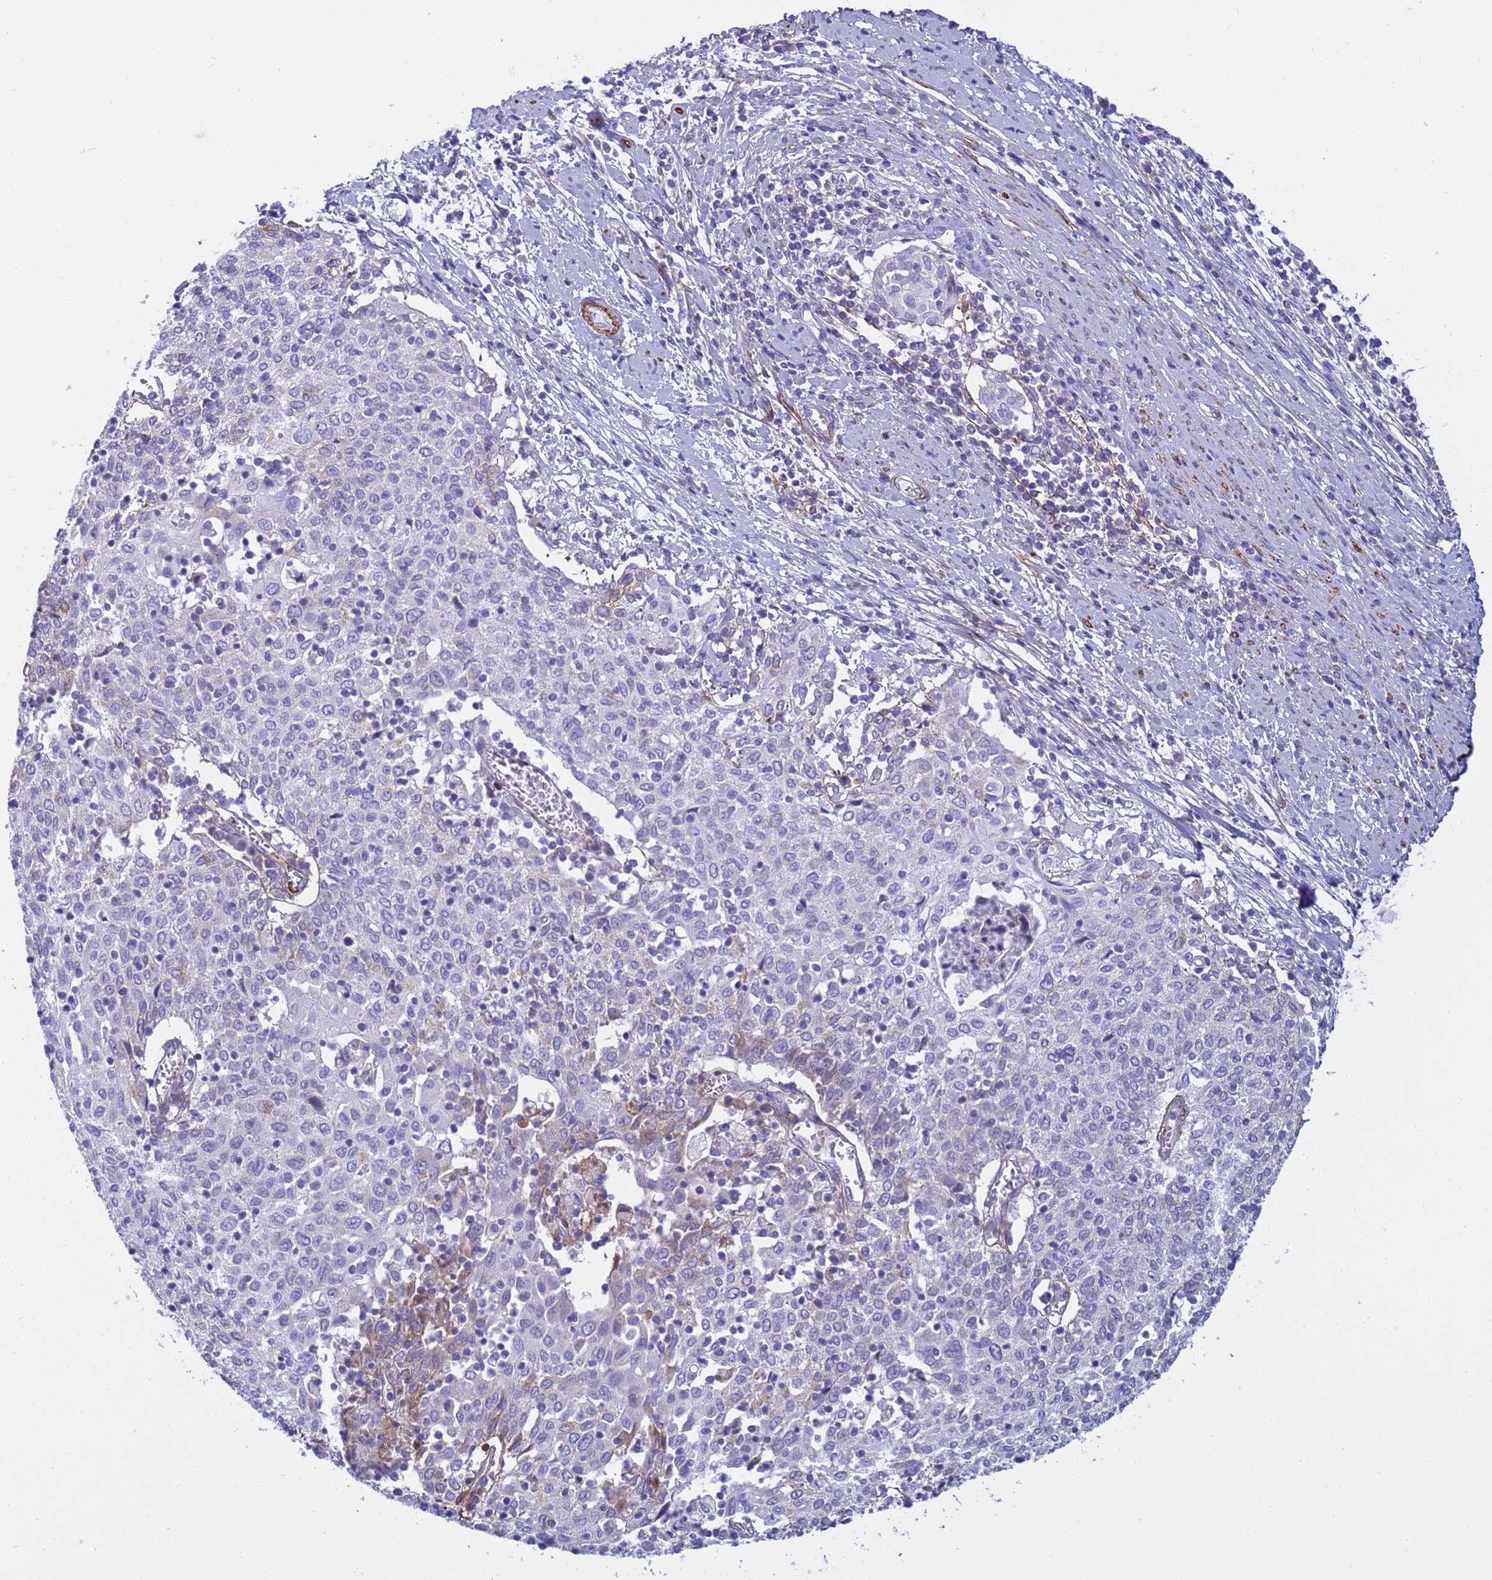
{"staining": {"intensity": "negative", "quantity": "none", "location": "none"}, "tissue": "cervical cancer", "cell_type": "Tumor cells", "image_type": "cancer", "snomed": [{"axis": "morphology", "description": "Squamous cell carcinoma, NOS"}, {"axis": "topography", "description": "Cervix"}], "caption": "This is an IHC image of human cervical cancer (squamous cell carcinoma). There is no expression in tumor cells.", "gene": "P2RX7", "patient": {"sex": "female", "age": 52}}